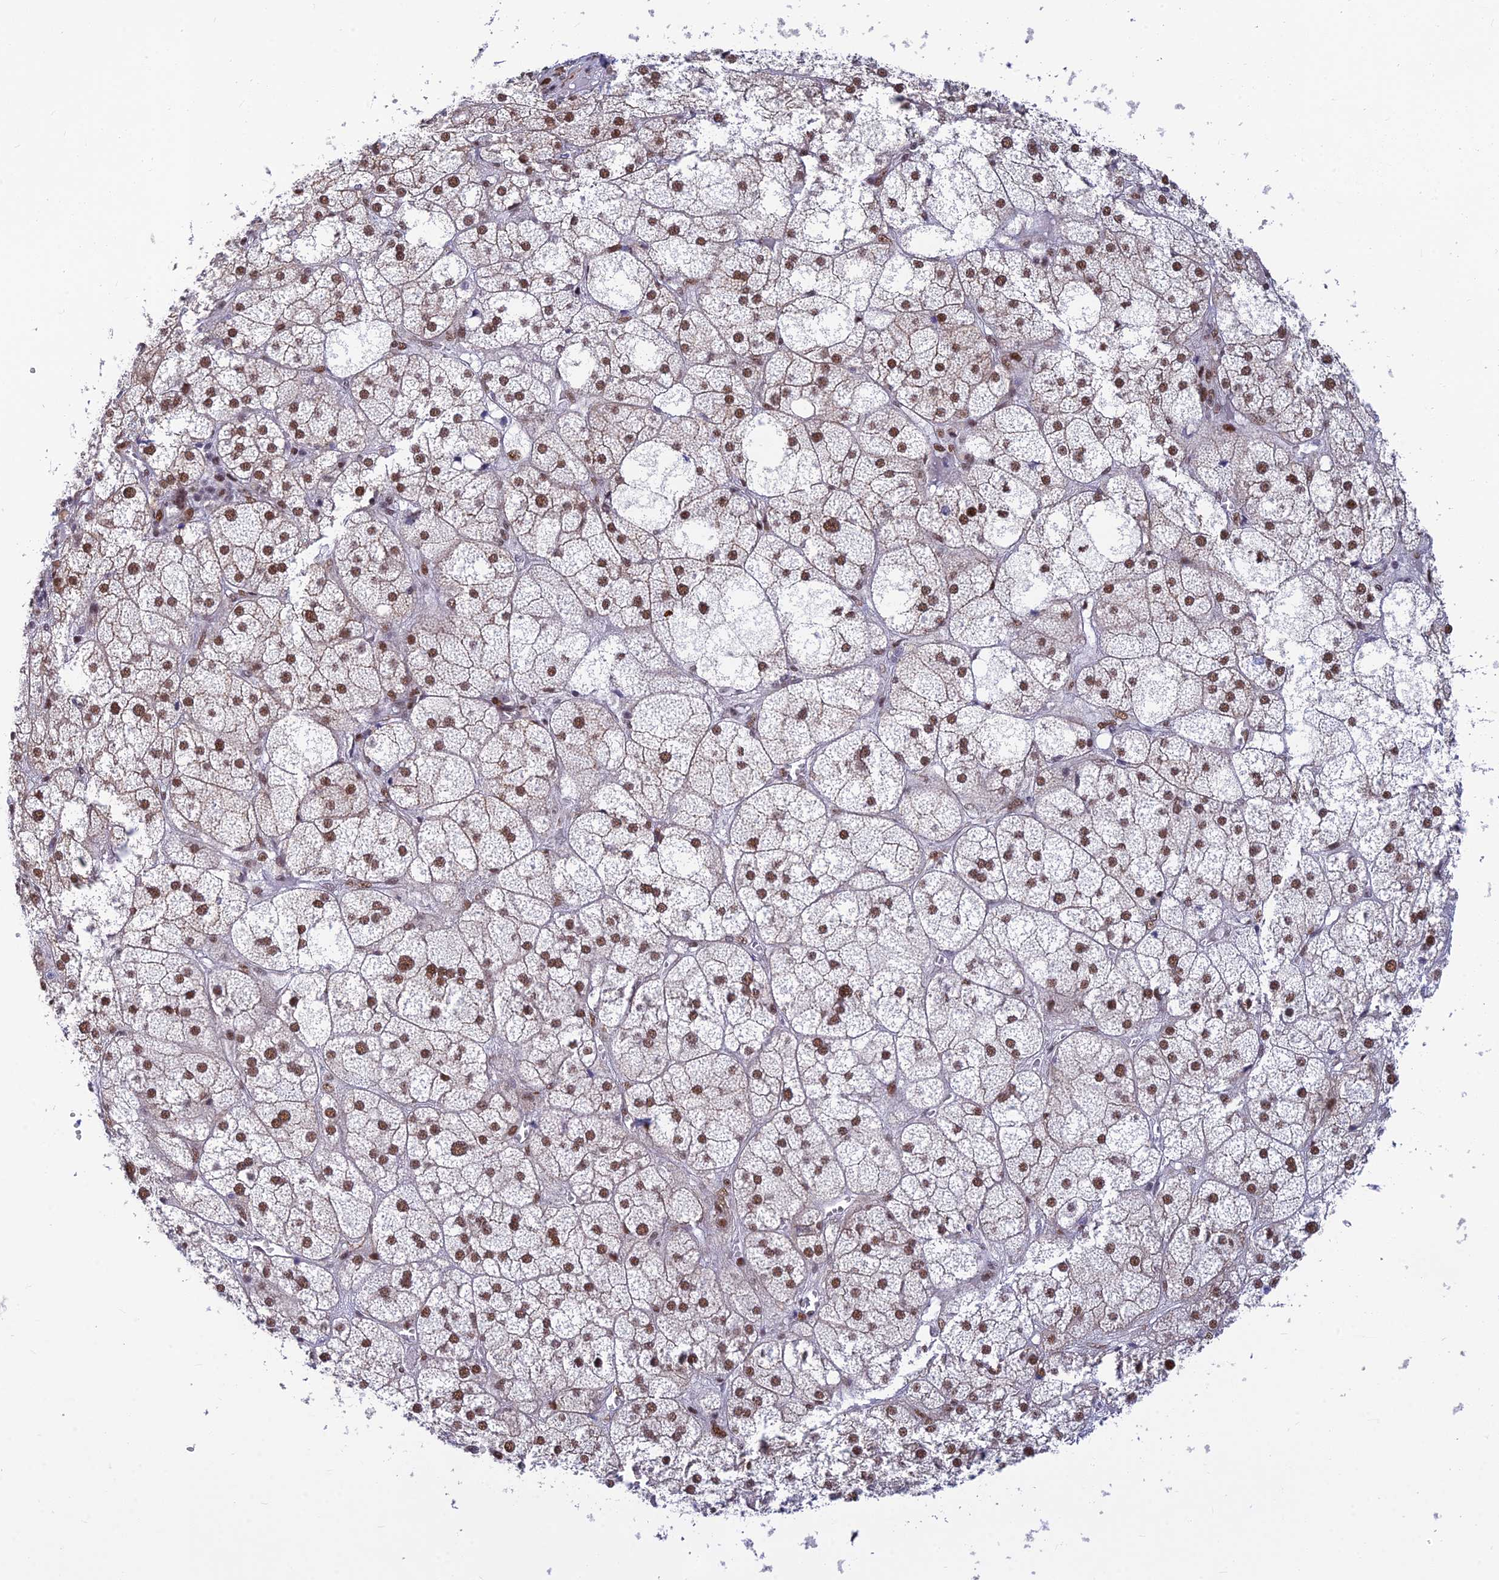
{"staining": {"intensity": "moderate", "quantity": ">75%", "location": "nuclear"}, "tissue": "adrenal gland", "cell_type": "Glandular cells", "image_type": "normal", "snomed": [{"axis": "morphology", "description": "Normal tissue, NOS"}, {"axis": "topography", "description": "Adrenal gland"}], "caption": "A medium amount of moderate nuclear positivity is identified in about >75% of glandular cells in benign adrenal gland. The staining was performed using DAB (3,3'-diaminobenzidine), with brown indicating positive protein expression. Nuclei are stained blue with hematoxylin.", "gene": "CLK4", "patient": {"sex": "female", "age": 61}}